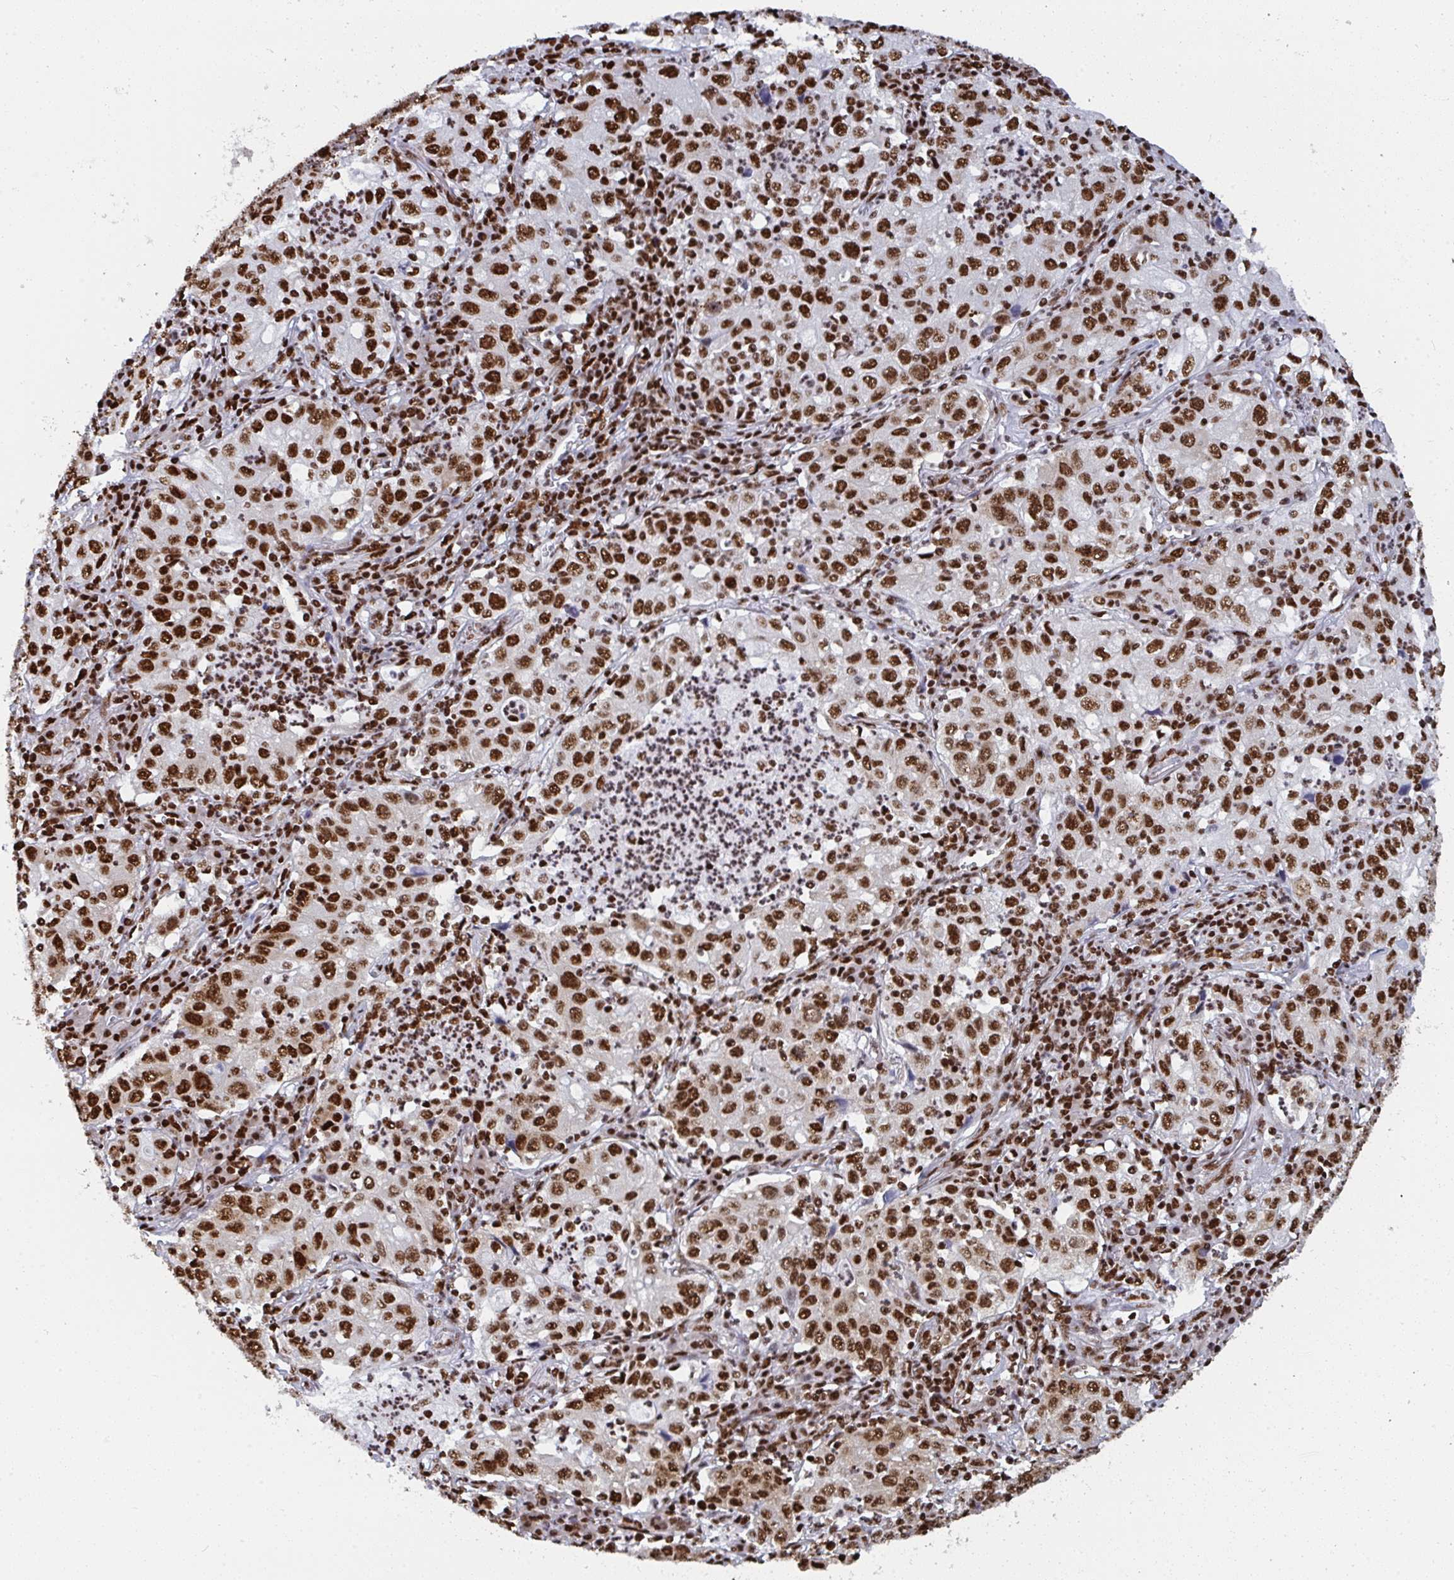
{"staining": {"intensity": "strong", "quantity": ">75%", "location": "nuclear"}, "tissue": "lung cancer", "cell_type": "Tumor cells", "image_type": "cancer", "snomed": [{"axis": "morphology", "description": "Squamous cell carcinoma, NOS"}, {"axis": "topography", "description": "Lung"}], "caption": "Protein analysis of lung squamous cell carcinoma tissue exhibits strong nuclear positivity in about >75% of tumor cells. The staining is performed using DAB (3,3'-diaminobenzidine) brown chromogen to label protein expression. The nuclei are counter-stained blue using hematoxylin.", "gene": "GAR1", "patient": {"sex": "male", "age": 71}}